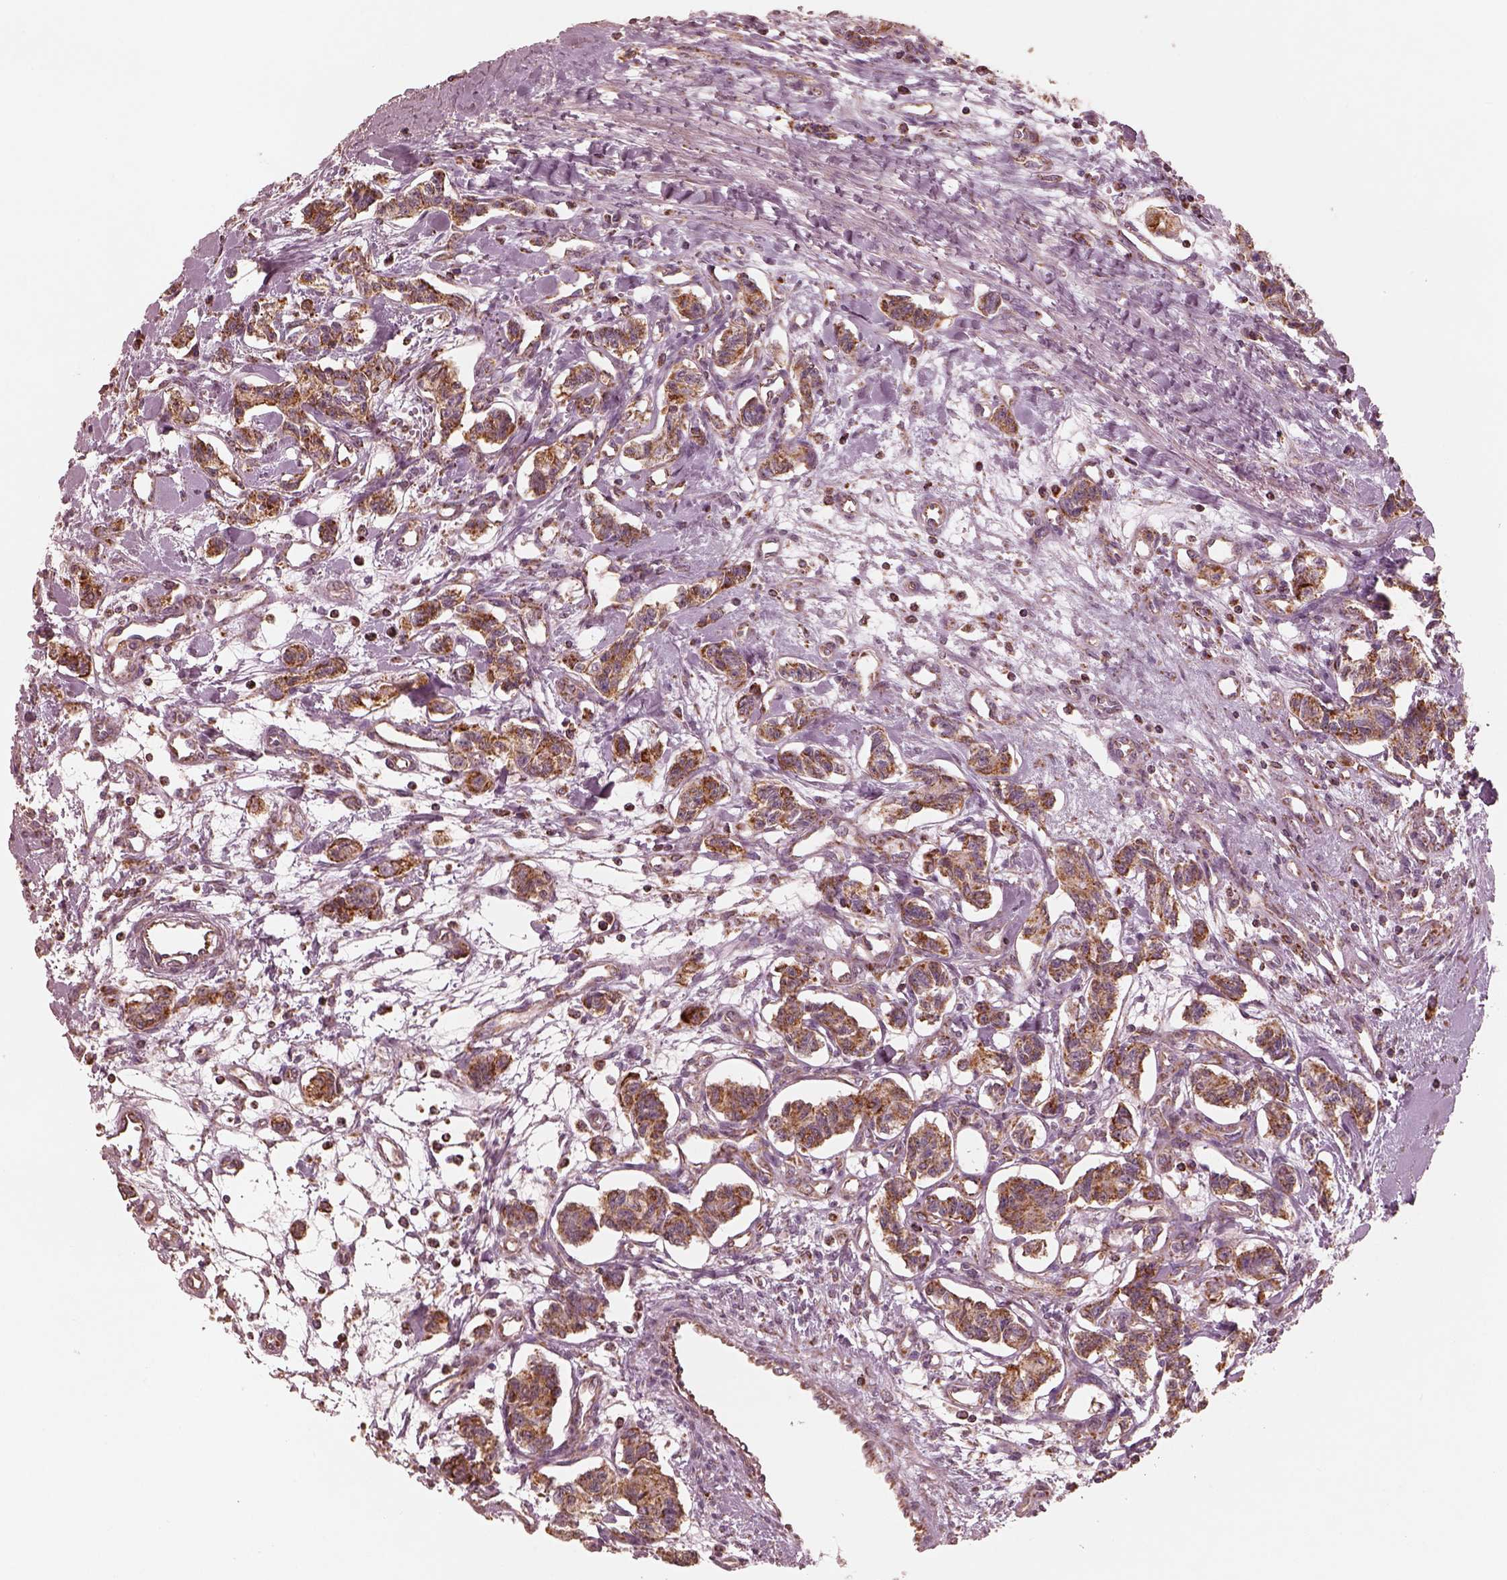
{"staining": {"intensity": "strong", "quantity": ">75%", "location": "cytoplasmic/membranous"}, "tissue": "carcinoid", "cell_type": "Tumor cells", "image_type": "cancer", "snomed": [{"axis": "morphology", "description": "Carcinoid, malignant, NOS"}, {"axis": "topography", "description": "Kidney"}], "caption": "Immunohistochemistry (DAB) staining of carcinoid demonstrates strong cytoplasmic/membranous protein positivity in approximately >75% of tumor cells. (DAB IHC, brown staining for protein, blue staining for nuclei).", "gene": "ENTPD6", "patient": {"sex": "female", "age": 41}}